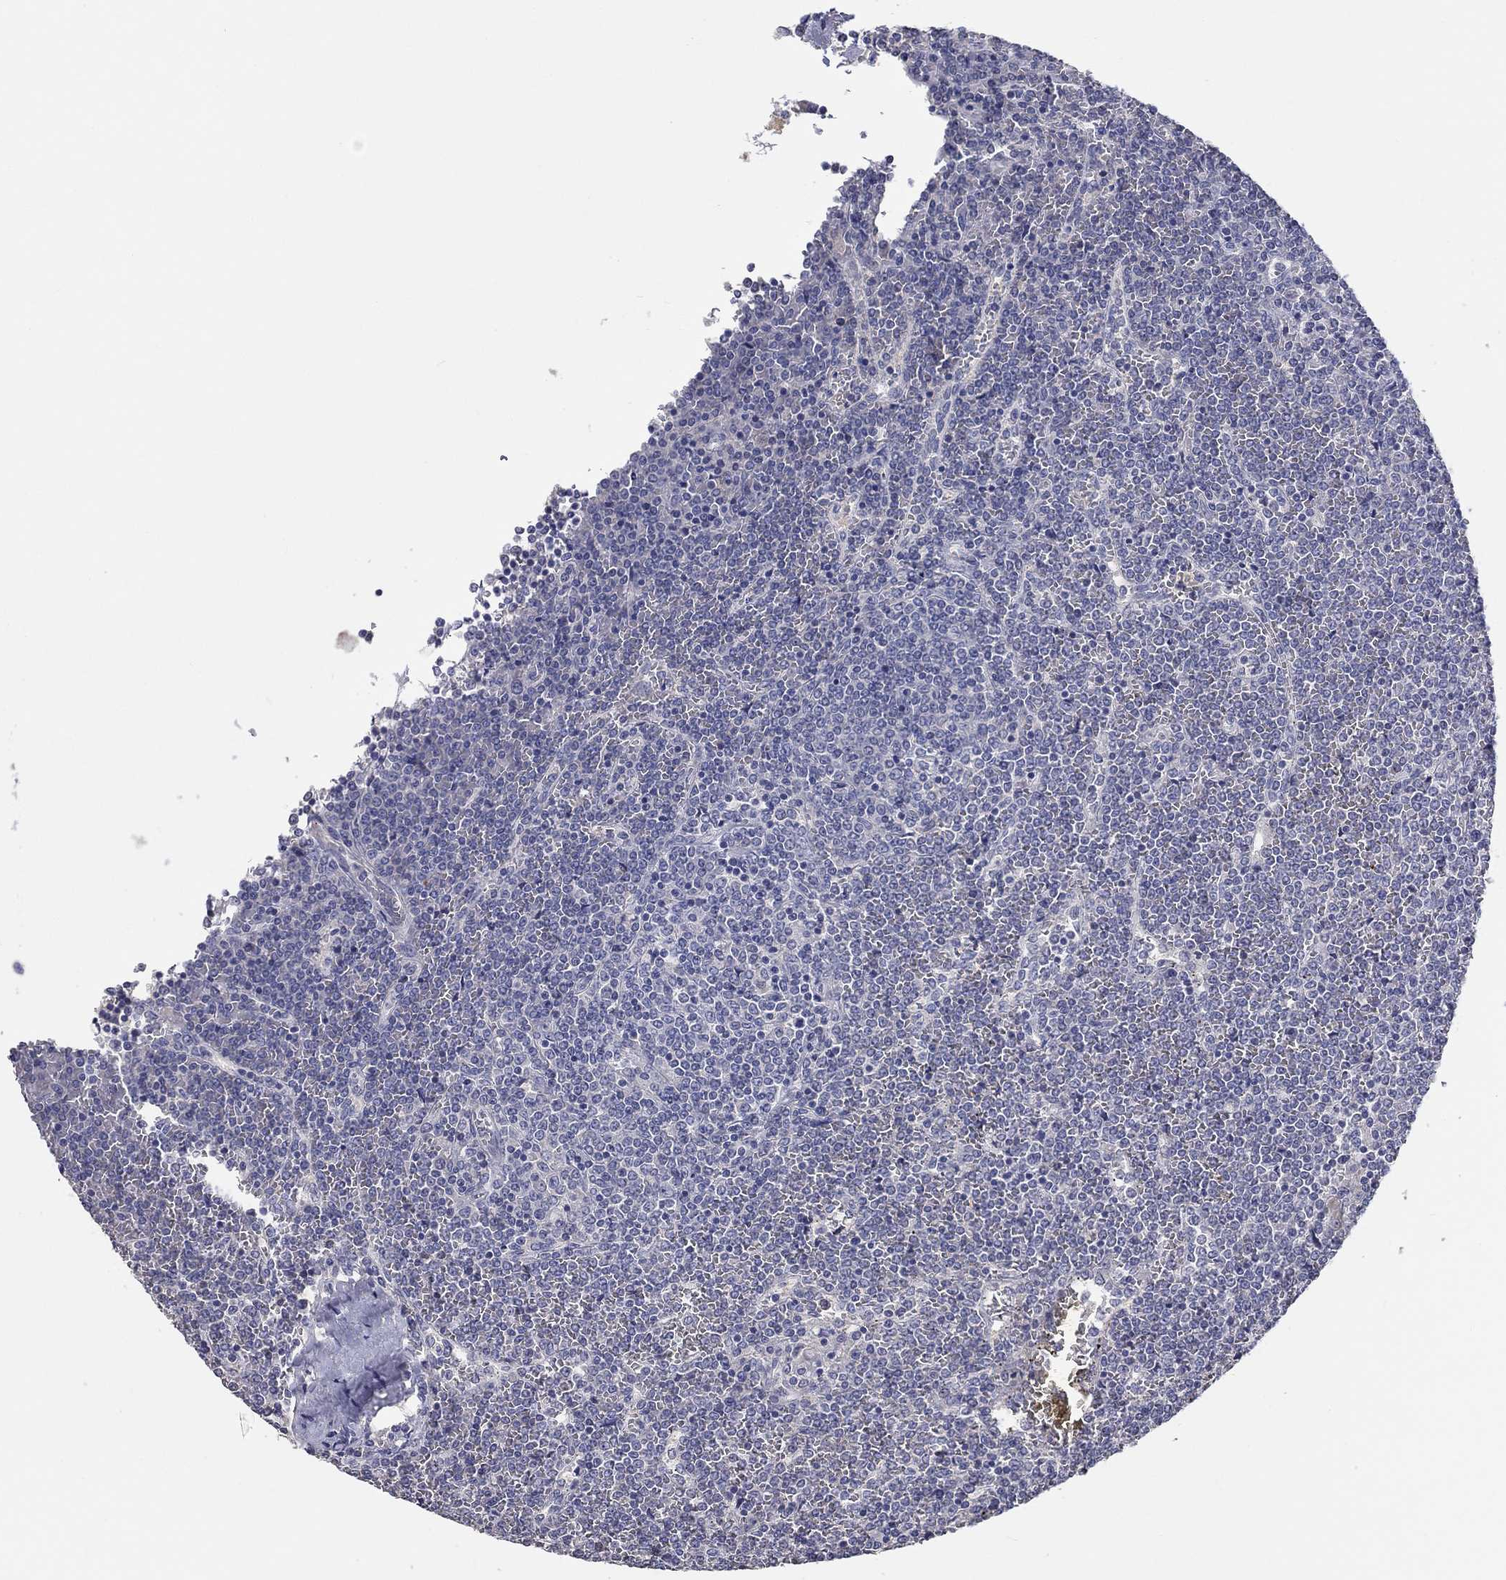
{"staining": {"intensity": "negative", "quantity": "none", "location": "none"}, "tissue": "lymphoma", "cell_type": "Tumor cells", "image_type": "cancer", "snomed": [{"axis": "morphology", "description": "Malignant lymphoma, non-Hodgkin's type, Low grade"}, {"axis": "topography", "description": "Spleen"}], "caption": "Immunohistochemistry of human lymphoma demonstrates no expression in tumor cells.", "gene": "DOCK3", "patient": {"sex": "female", "age": 19}}